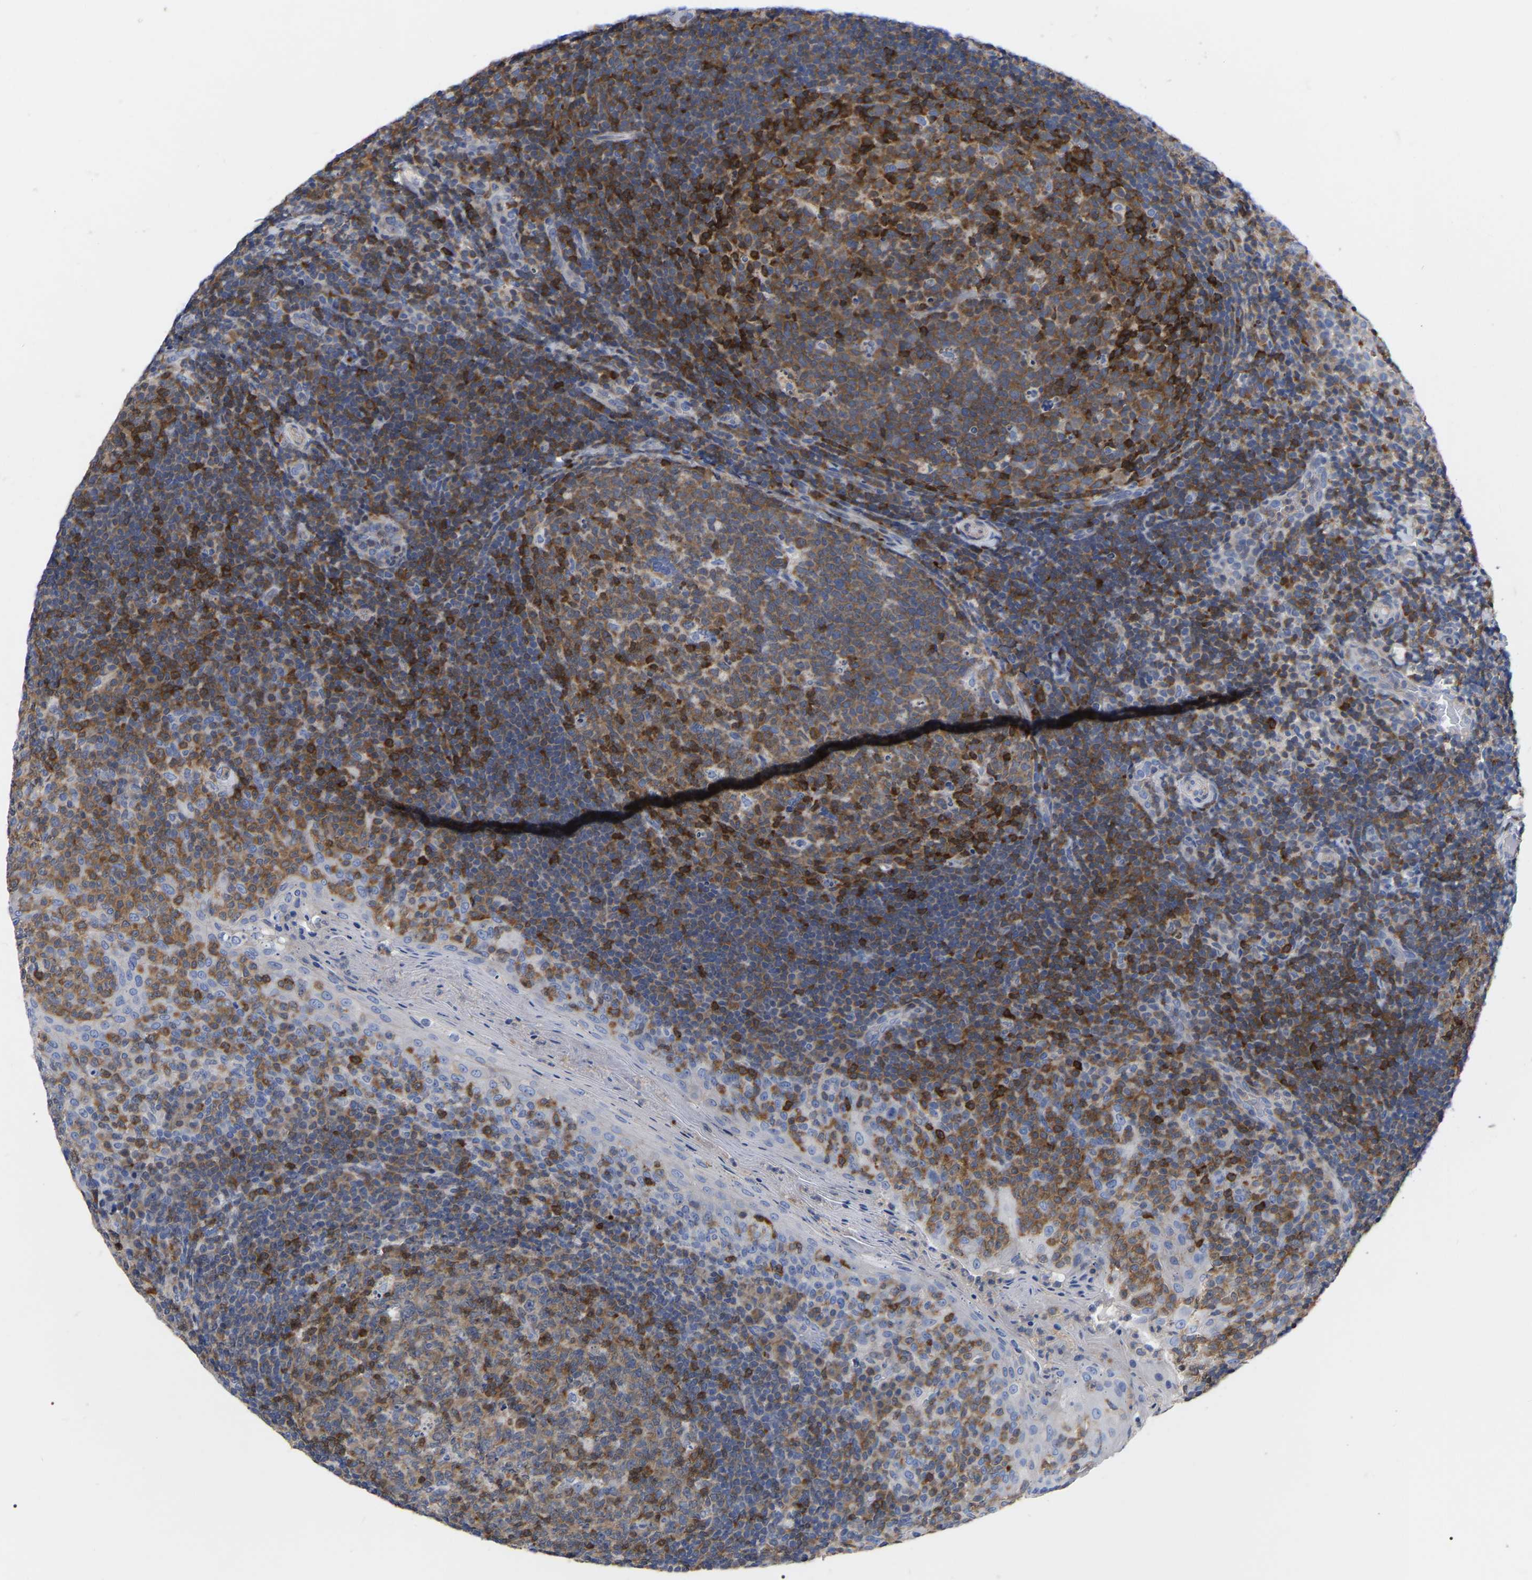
{"staining": {"intensity": "strong", "quantity": ">75%", "location": "cytoplasmic/membranous"}, "tissue": "tonsil", "cell_type": "Germinal center cells", "image_type": "normal", "snomed": [{"axis": "morphology", "description": "Normal tissue, NOS"}, {"axis": "topography", "description": "Tonsil"}], "caption": "This image shows normal tonsil stained with immunohistochemistry (IHC) to label a protein in brown. The cytoplasmic/membranous of germinal center cells show strong positivity for the protein. Nuclei are counter-stained blue.", "gene": "PTPN7", "patient": {"sex": "female", "age": 19}}